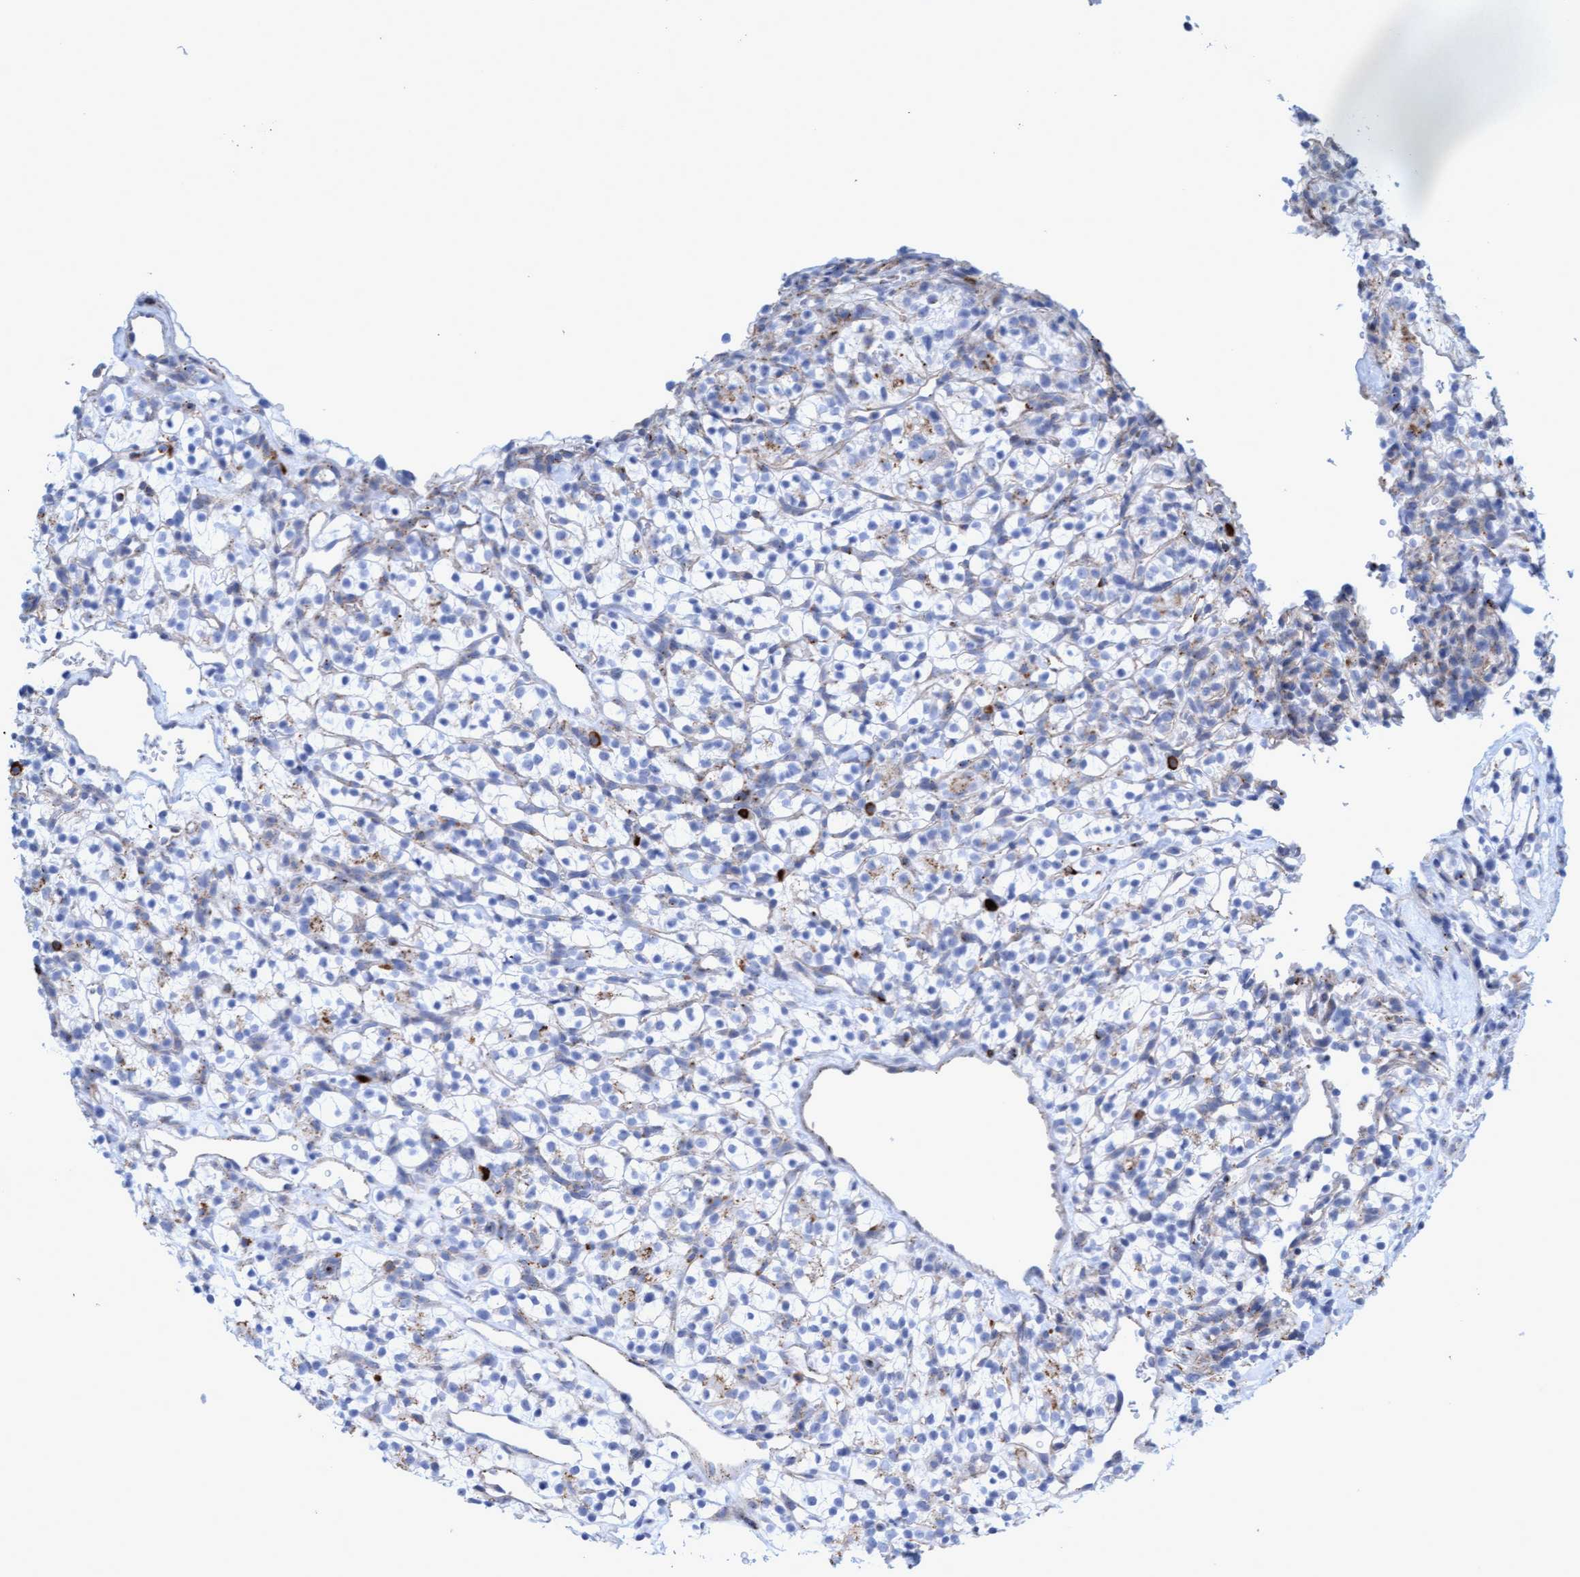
{"staining": {"intensity": "weak", "quantity": "<25%", "location": "cytoplasmic/membranous"}, "tissue": "renal cancer", "cell_type": "Tumor cells", "image_type": "cancer", "snomed": [{"axis": "morphology", "description": "Adenocarcinoma, NOS"}, {"axis": "topography", "description": "Kidney"}], "caption": "Immunohistochemistry image of human renal adenocarcinoma stained for a protein (brown), which displays no expression in tumor cells.", "gene": "SGSH", "patient": {"sex": "female", "age": 57}}